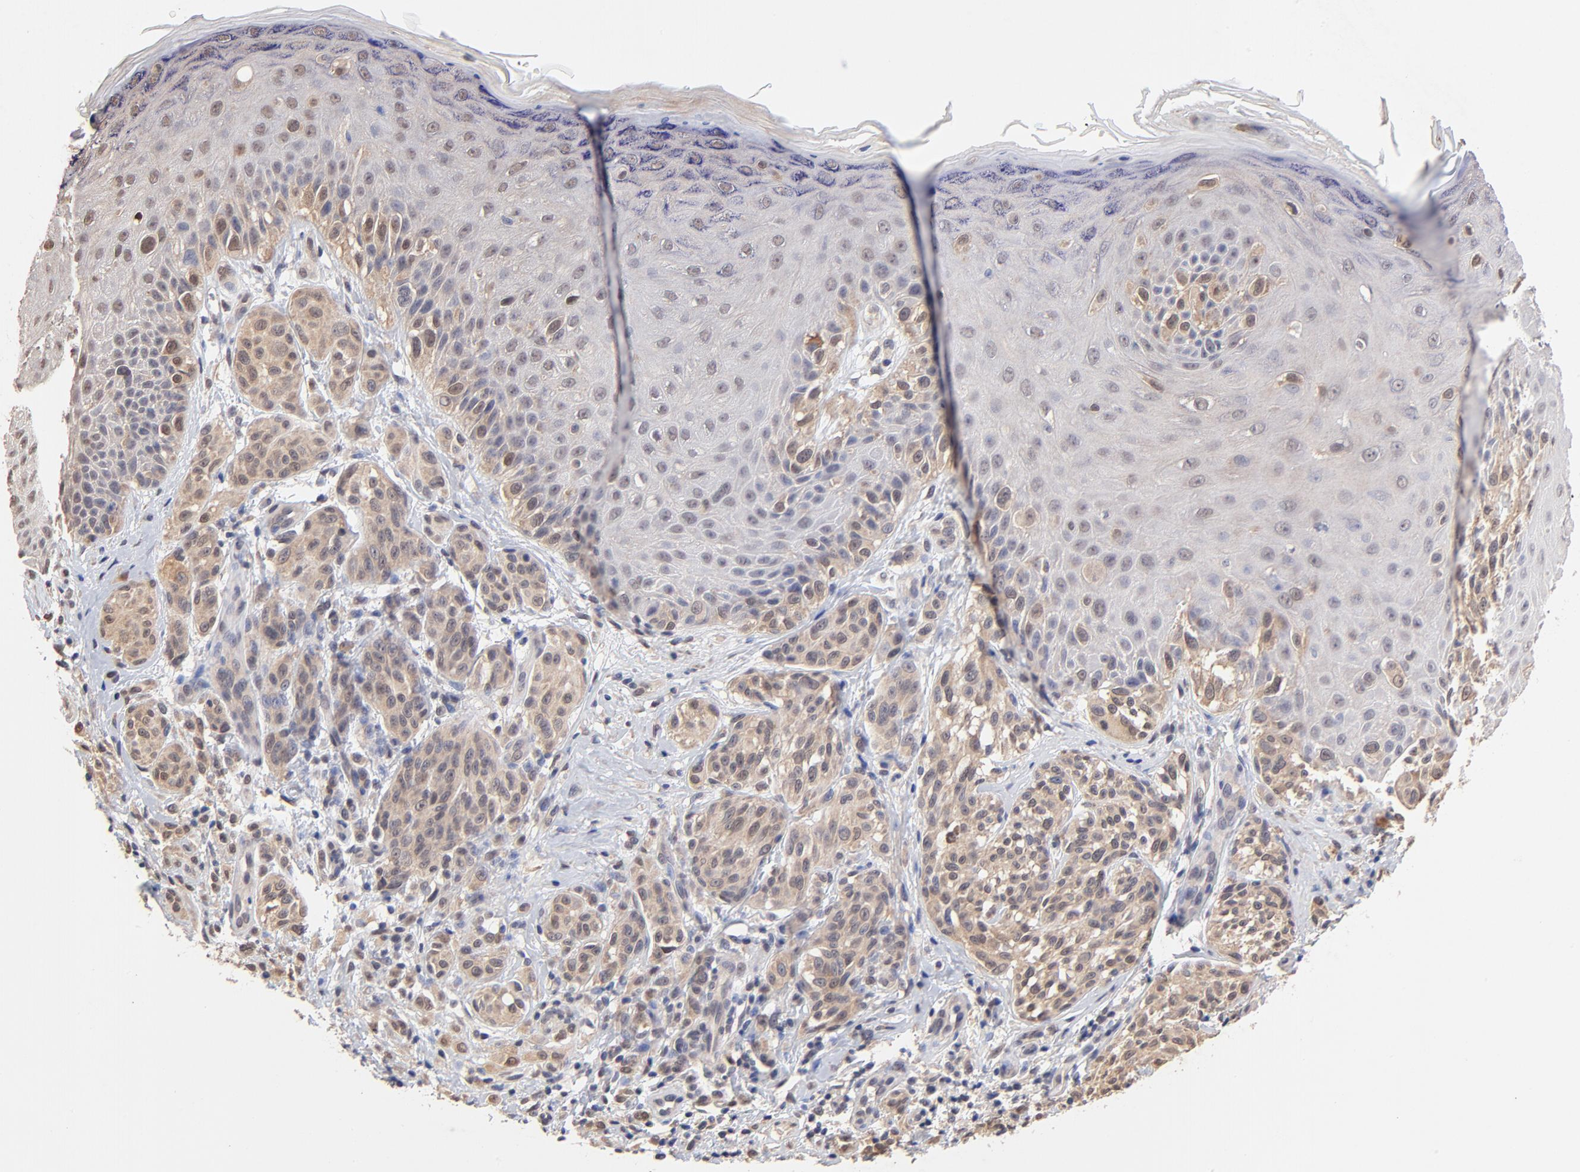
{"staining": {"intensity": "weak", "quantity": ">75%", "location": "cytoplasmic/membranous"}, "tissue": "melanoma", "cell_type": "Tumor cells", "image_type": "cancer", "snomed": [{"axis": "morphology", "description": "Malignant melanoma, NOS"}, {"axis": "topography", "description": "Skin"}], "caption": "Protein expression analysis of human malignant melanoma reveals weak cytoplasmic/membranous positivity in about >75% of tumor cells.", "gene": "TXNL1", "patient": {"sex": "male", "age": 57}}